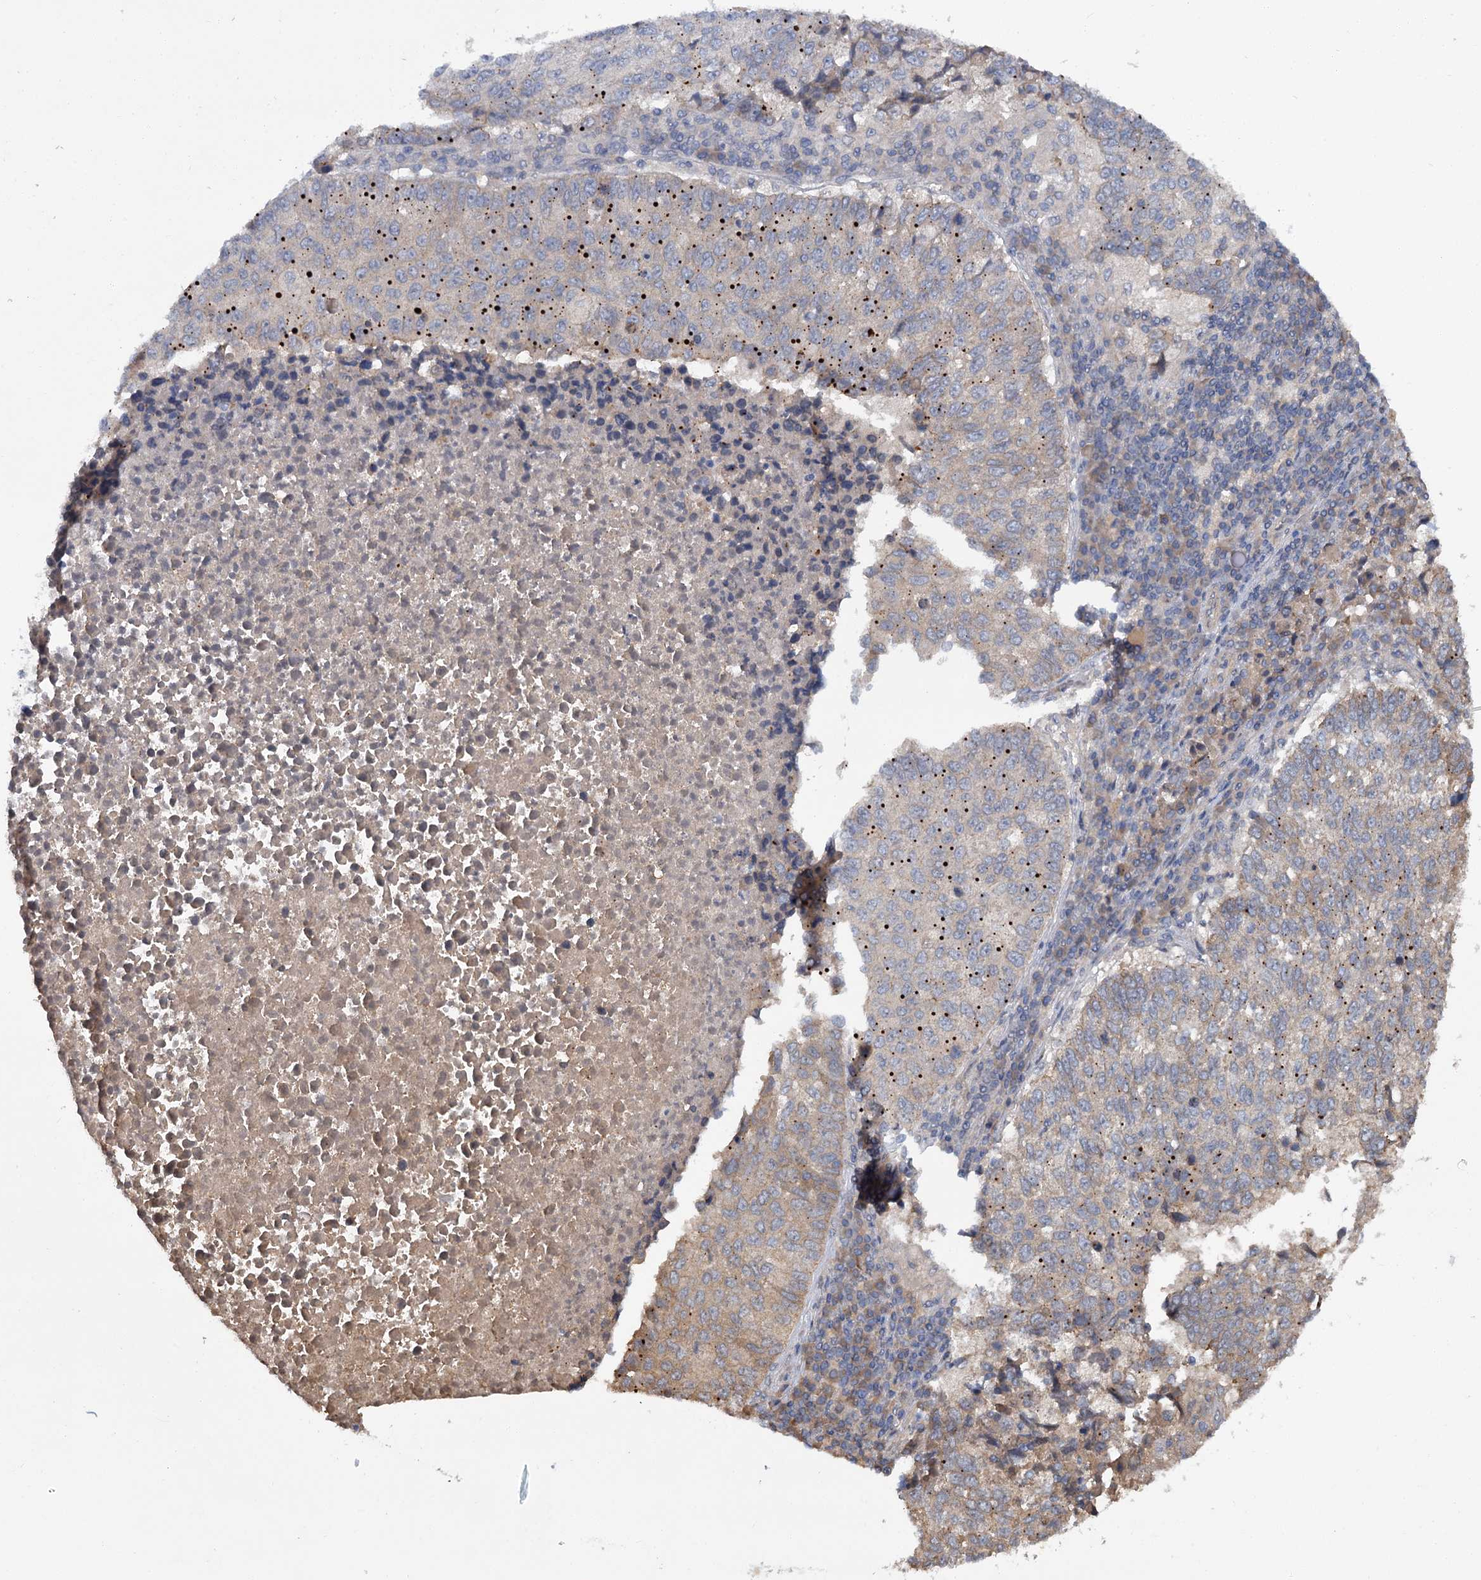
{"staining": {"intensity": "negative", "quantity": "none", "location": "none"}, "tissue": "lung cancer", "cell_type": "Tumor cells", "image_type": "cancer", "snomed": [{"axis": "morphology", "description": "Squamous cell carcinoma, NOS"}, {"axis": "topography", "description": "Lung"}], "caption": "IHC image of lung cancer stained for a protein (brown), which displays no staining in tumor cells. (Immunohistochemistry, brightfield microscopy, high magnification).", "gene": "ZNF324", "patient": {"sex": "male", "age": 73}}